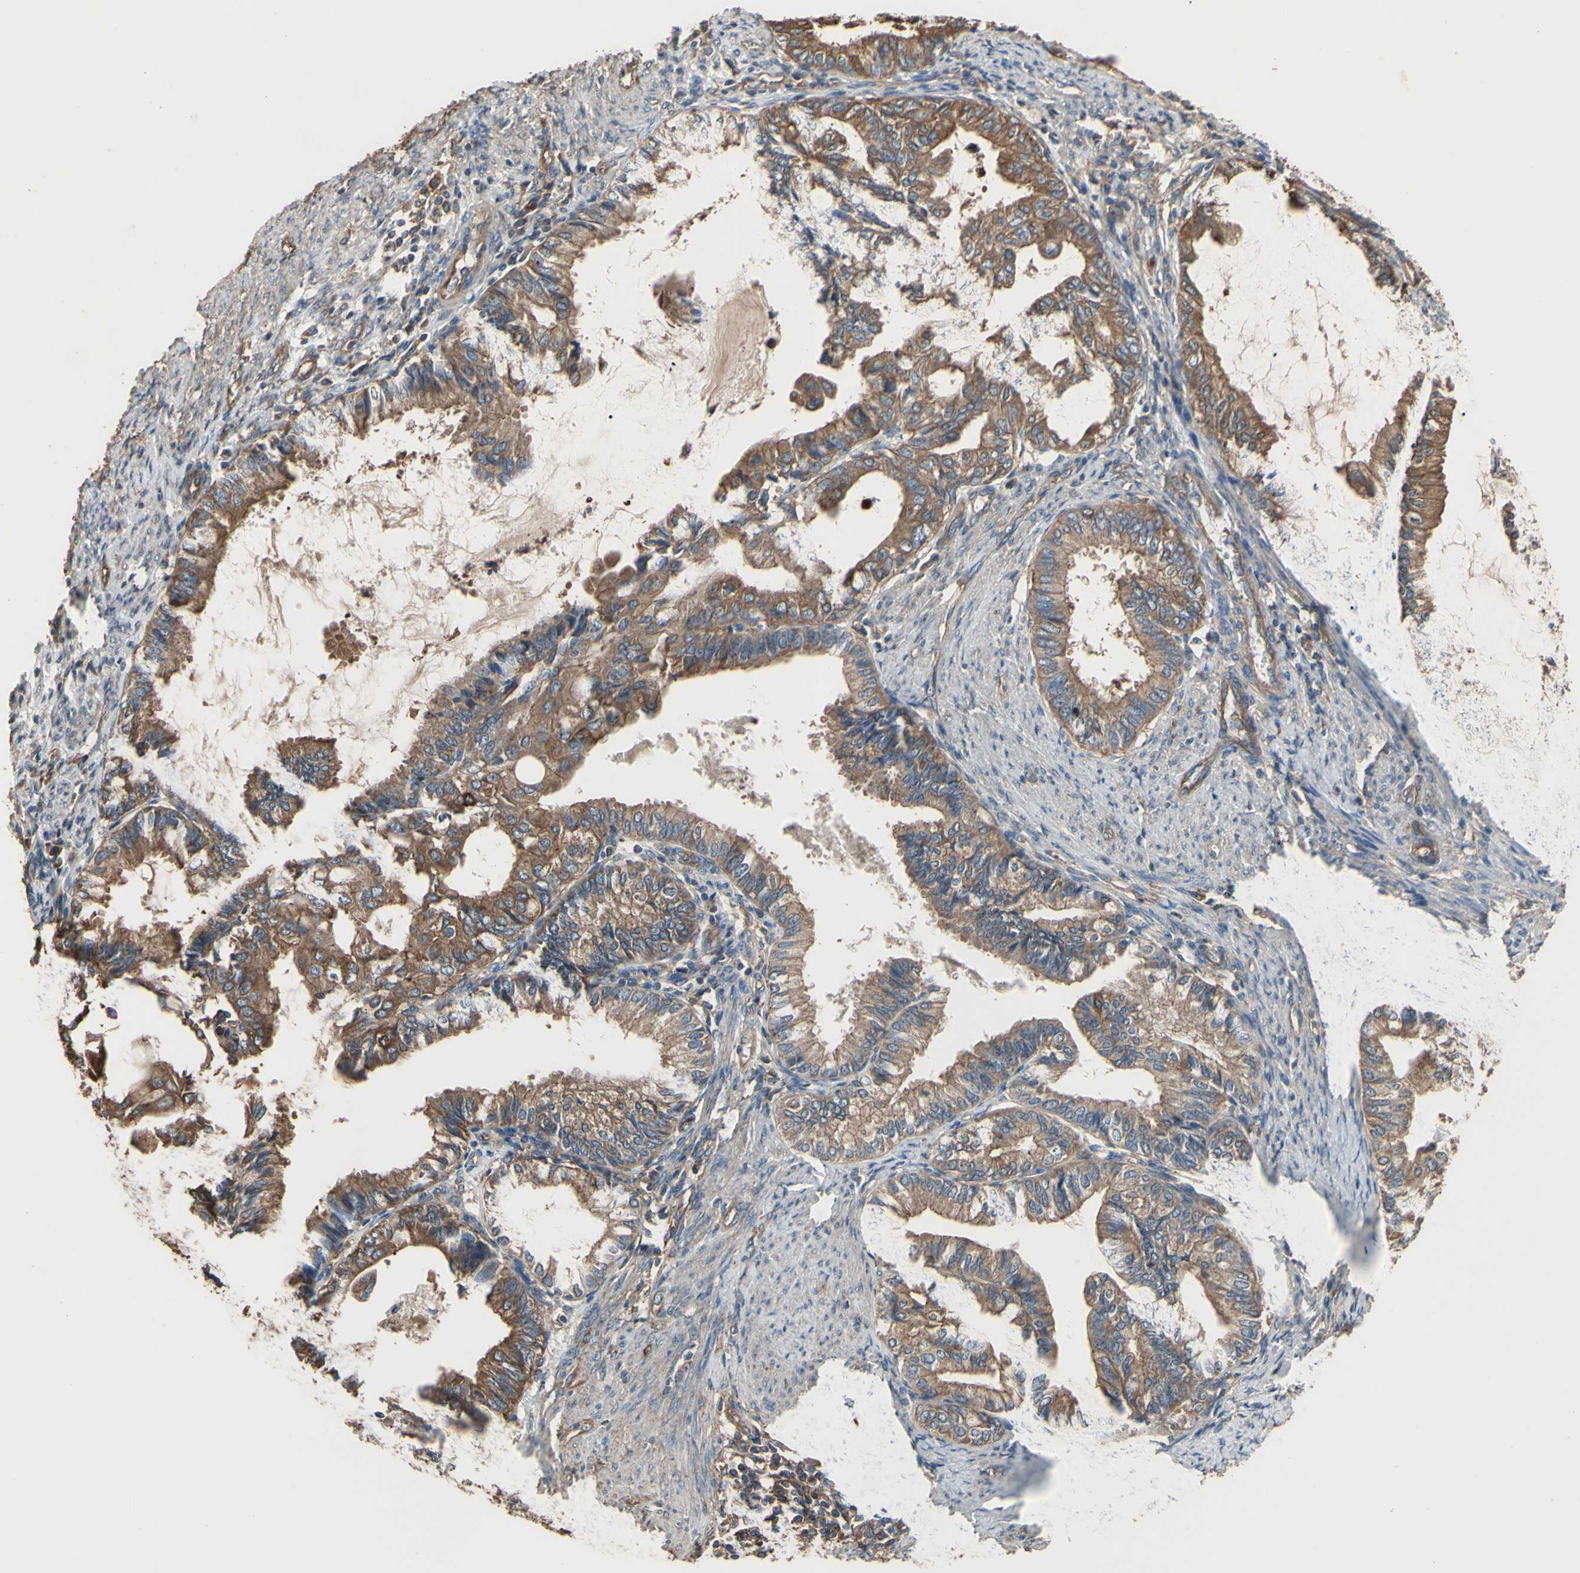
{"staining": {"intensity": "strong", "quantity": ">75%", "location": "cytoplasmic/membranous"}, "tissue": "endometrial cancer", "cell_type": "Tumor cells", "image_type": "cancer", "snomed": [{"axis": "morphology", "description": "Adenocarcinoma, NOS"}, {"axis": "topography", "description": "Endometrium"}], "caption": "Protein analysis of endometrial cancer (adenocarcinoma) tissue reveals strong cytoplasmic/membranous expression in about >75% of tumor cells.", "gene": "CTTN", "patient": {"sex": "female", "age": 86}}